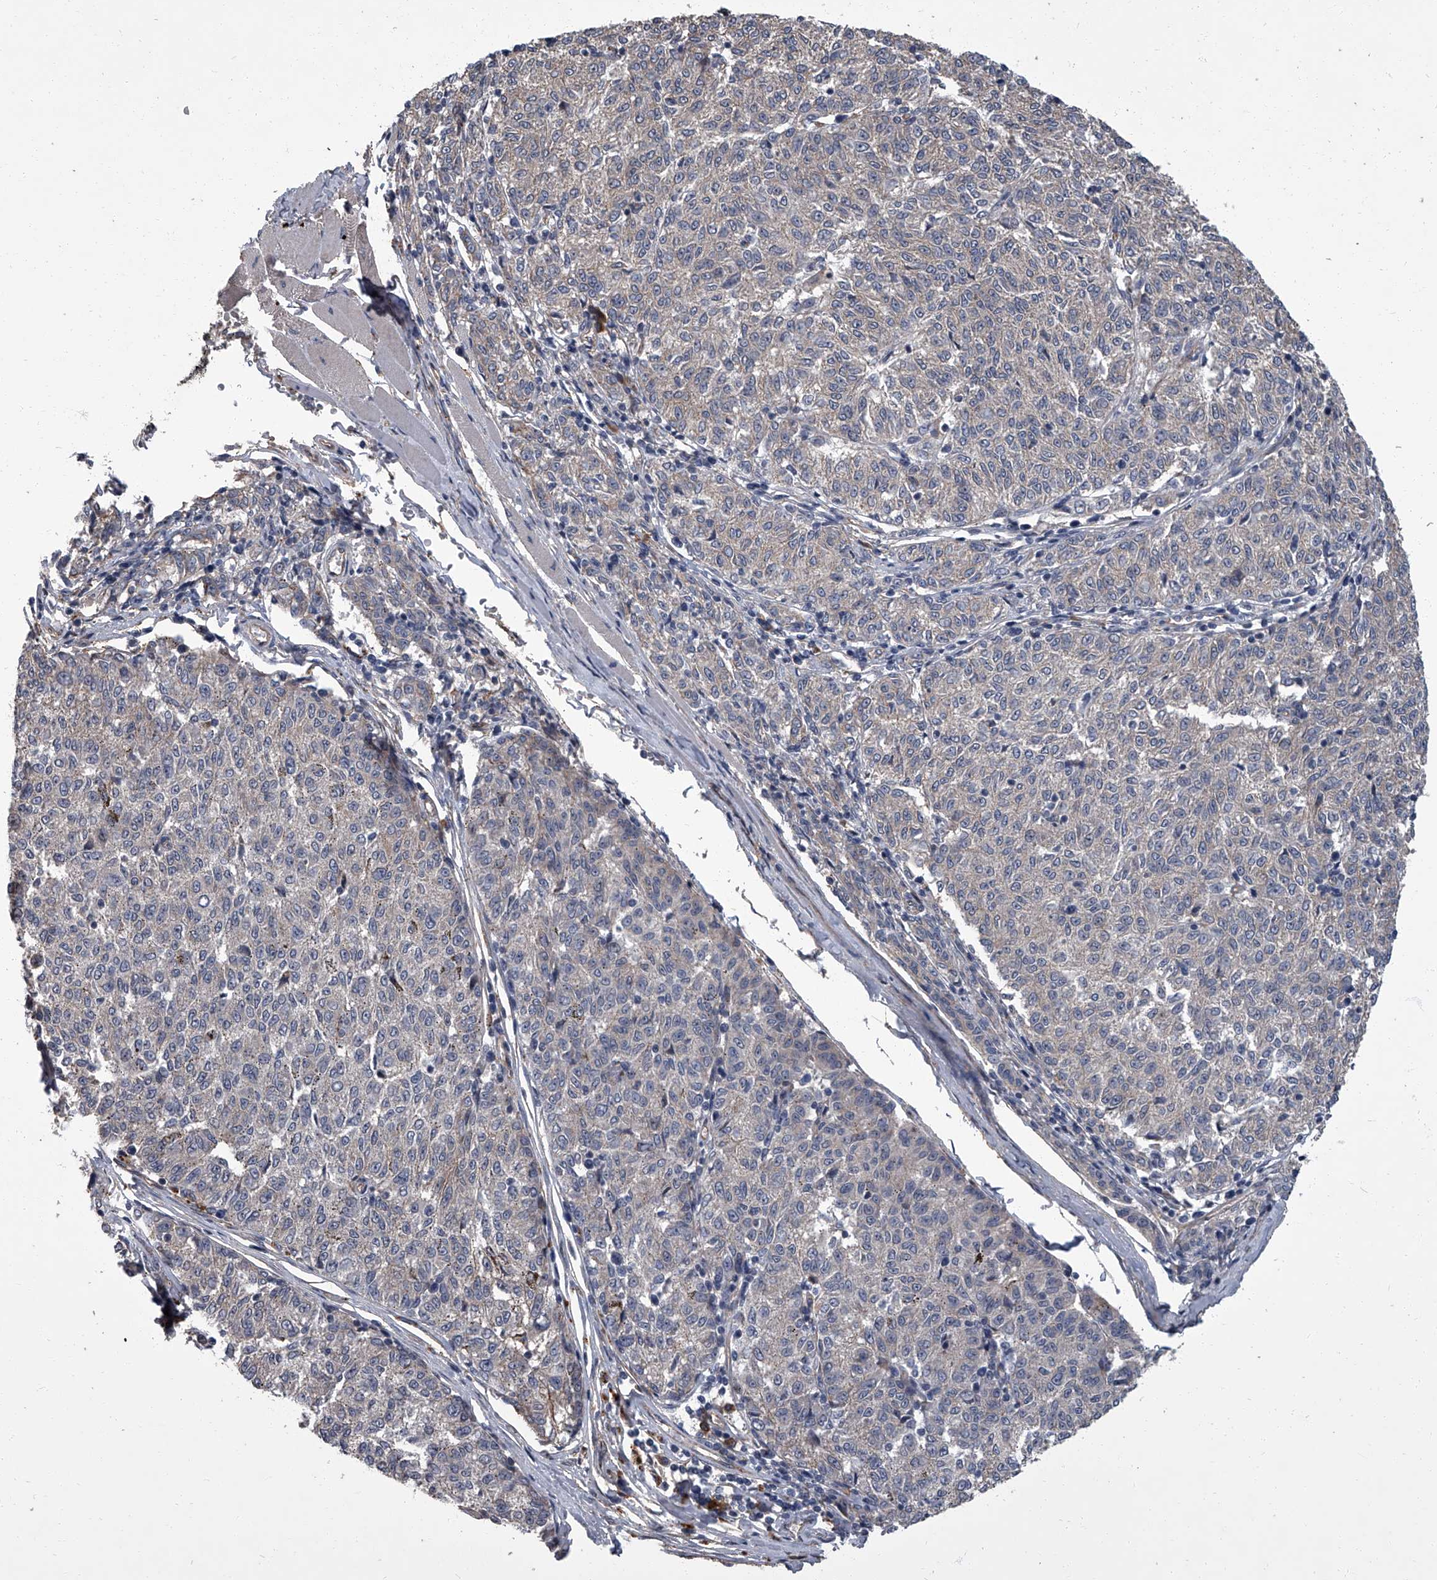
{"staining": {"intensity": "negative", "quantity": "none", "location": "none"}, "tissue": "melanoma", "cell_type": "Tumor cells", "image_type": "cancer", "snomed": [{"axis": "morphology", "description": "Malignant melanoma, NOS"}, {"axis": "topography", "description": "Skin"}], "caption": "Immunohistochemistry of malignant melanoma shows no expression in tumor cells.", "gene": "SIRT4", "patient": {"sex": "female", "age": 72}}